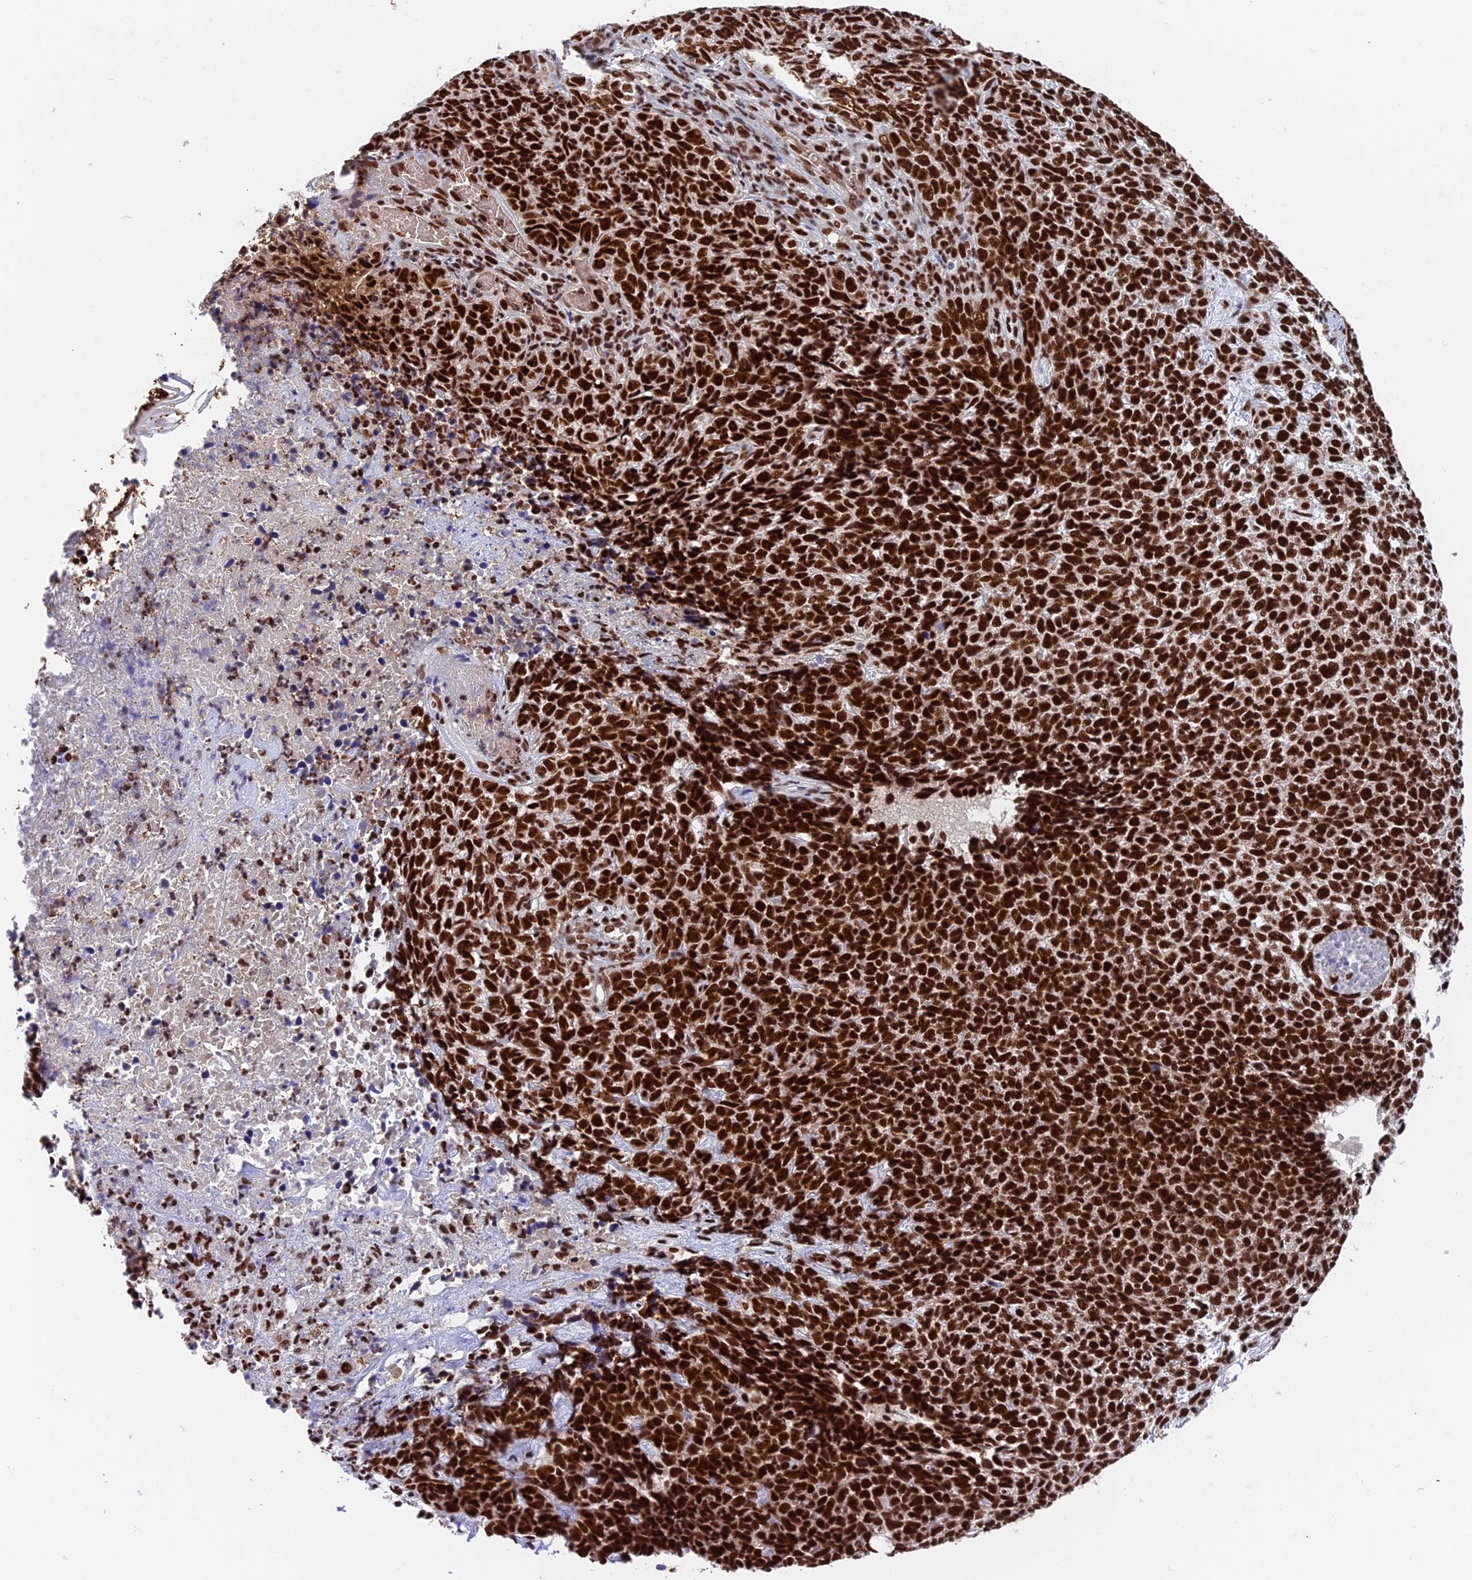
{"staining": {"intensity": "strong", "quantity": ">75%", "location": "nuclear"}, "tissue": "skin cancer", "cell_type": "Tumor cells", "image_type": "cancer", "snomed": [{"axis": "morphology", "description": "Basal cell carcinoma"}, {"axis": "topography", "description": "Skin"}], "caption": "Protein staining of skin cancer (basal cell carcinoma) tissue displays strong nuclear expression in approximately >75% of tumor cells.", "gene": "EEF1AKMT3", "patient": {"sex": "female", "age": 84}}